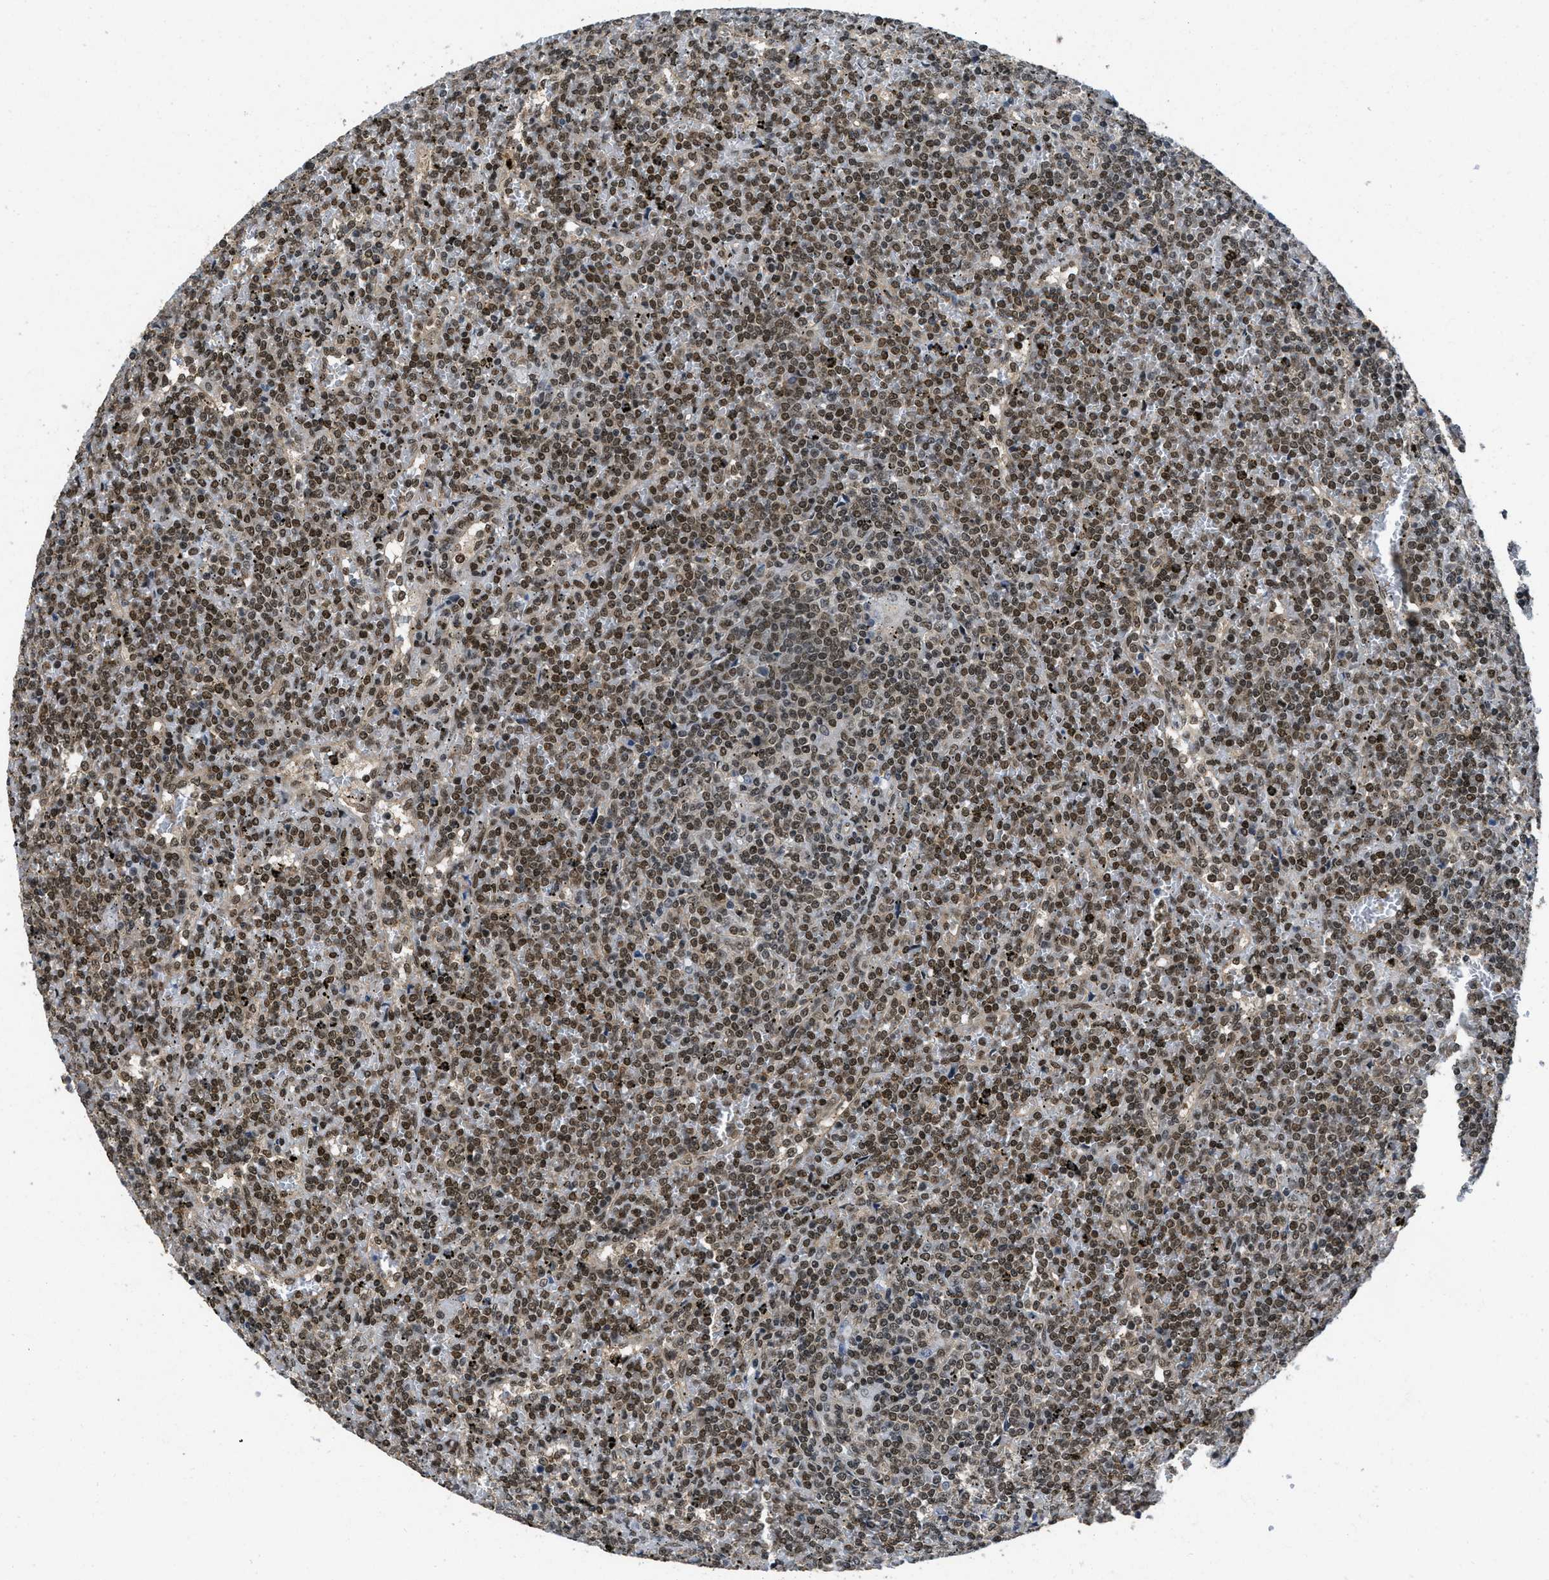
{"staining": {"intensity": "strong", "quantity": ">75%", "location": "nuclear"}, "tissue": "lymphoma", "cell_type": "Tumor cells", "image_type": "cancer", "snomed": [{"axis": "morphology", "description": "Malignant lymphoma, non-Hodgkin's type, Low grade"}, {"axis": "topography", "description": "Spleen"}], "caption": "Tumor cells display strong nuclear positivity in about >75% of cells in malignant lymphoma, non-Hodgkin's type (low-grade). Using DAB (brown) and hematoxylin (blue) stains, captured at high magnification using brightfield microscopy.", "gene": "CUL4B", "patient": {"sex": "female", "age": 19}}